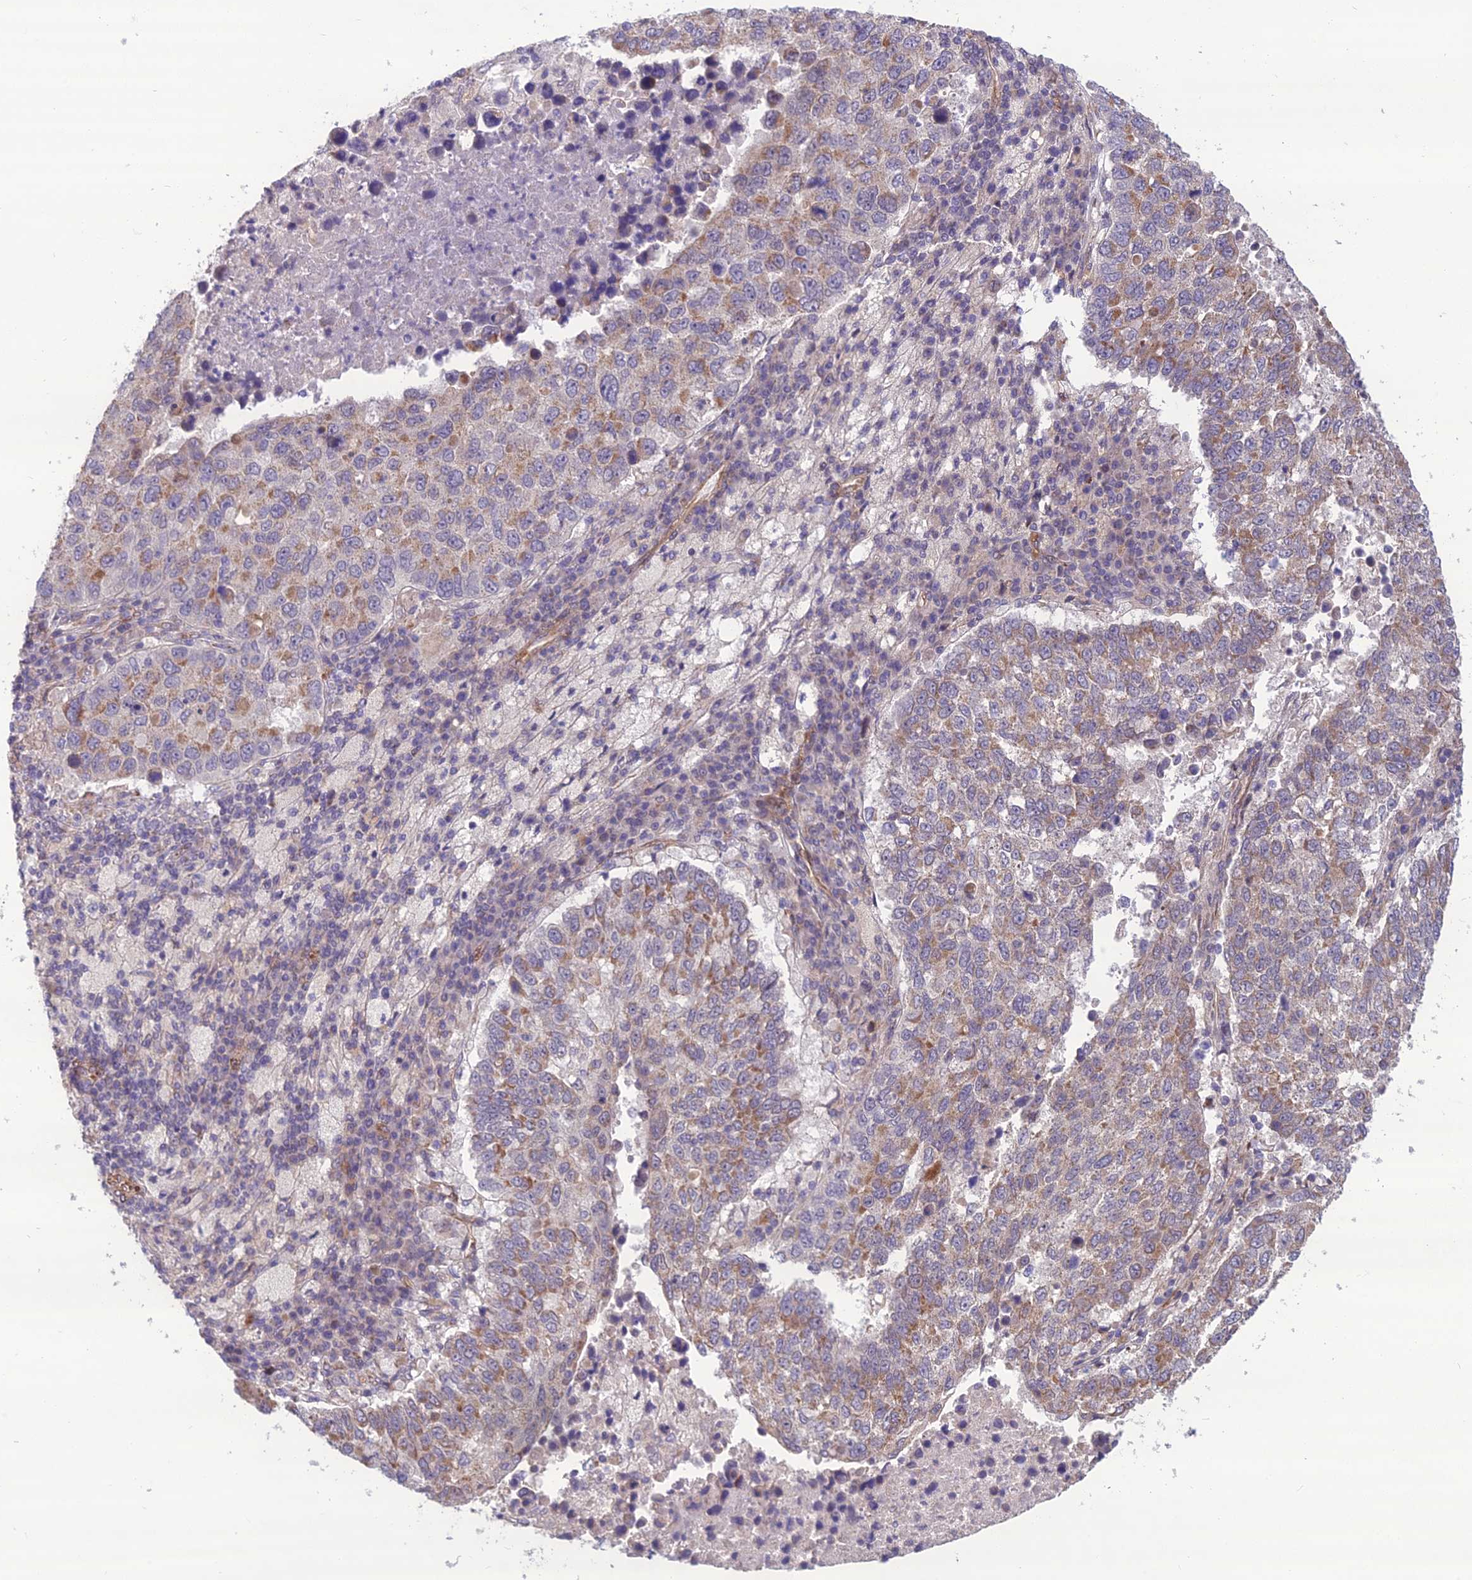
{"staining": {"intensity": "moderate", "quantity": "25%-75%", "location": "cytoplasmic/membranous"}, "tissue": "lung cancer", "cell_type": "Tumor cells", "image_type": "cancer", "snomed": [{"axis": "morphology", "description": "Squamous cell carcinoma, NOS"}, {"axis": "topography", "description": "Lung"}], "caption": "Immunohistochemistry (DAB) staining of squamous cell carcinoma (lung) demonstrates moderate cytoplasmic/membranous protein expression in approximately 25%-75% of tumor cells. (Stains: DAB (3,3'-diaminobenzidine) in brown, nuclei in blue, Microscopy: brightfield microscopy at high magnification).", "gene": "NODAL", "patient": {"sex": "male", "age": 73}}